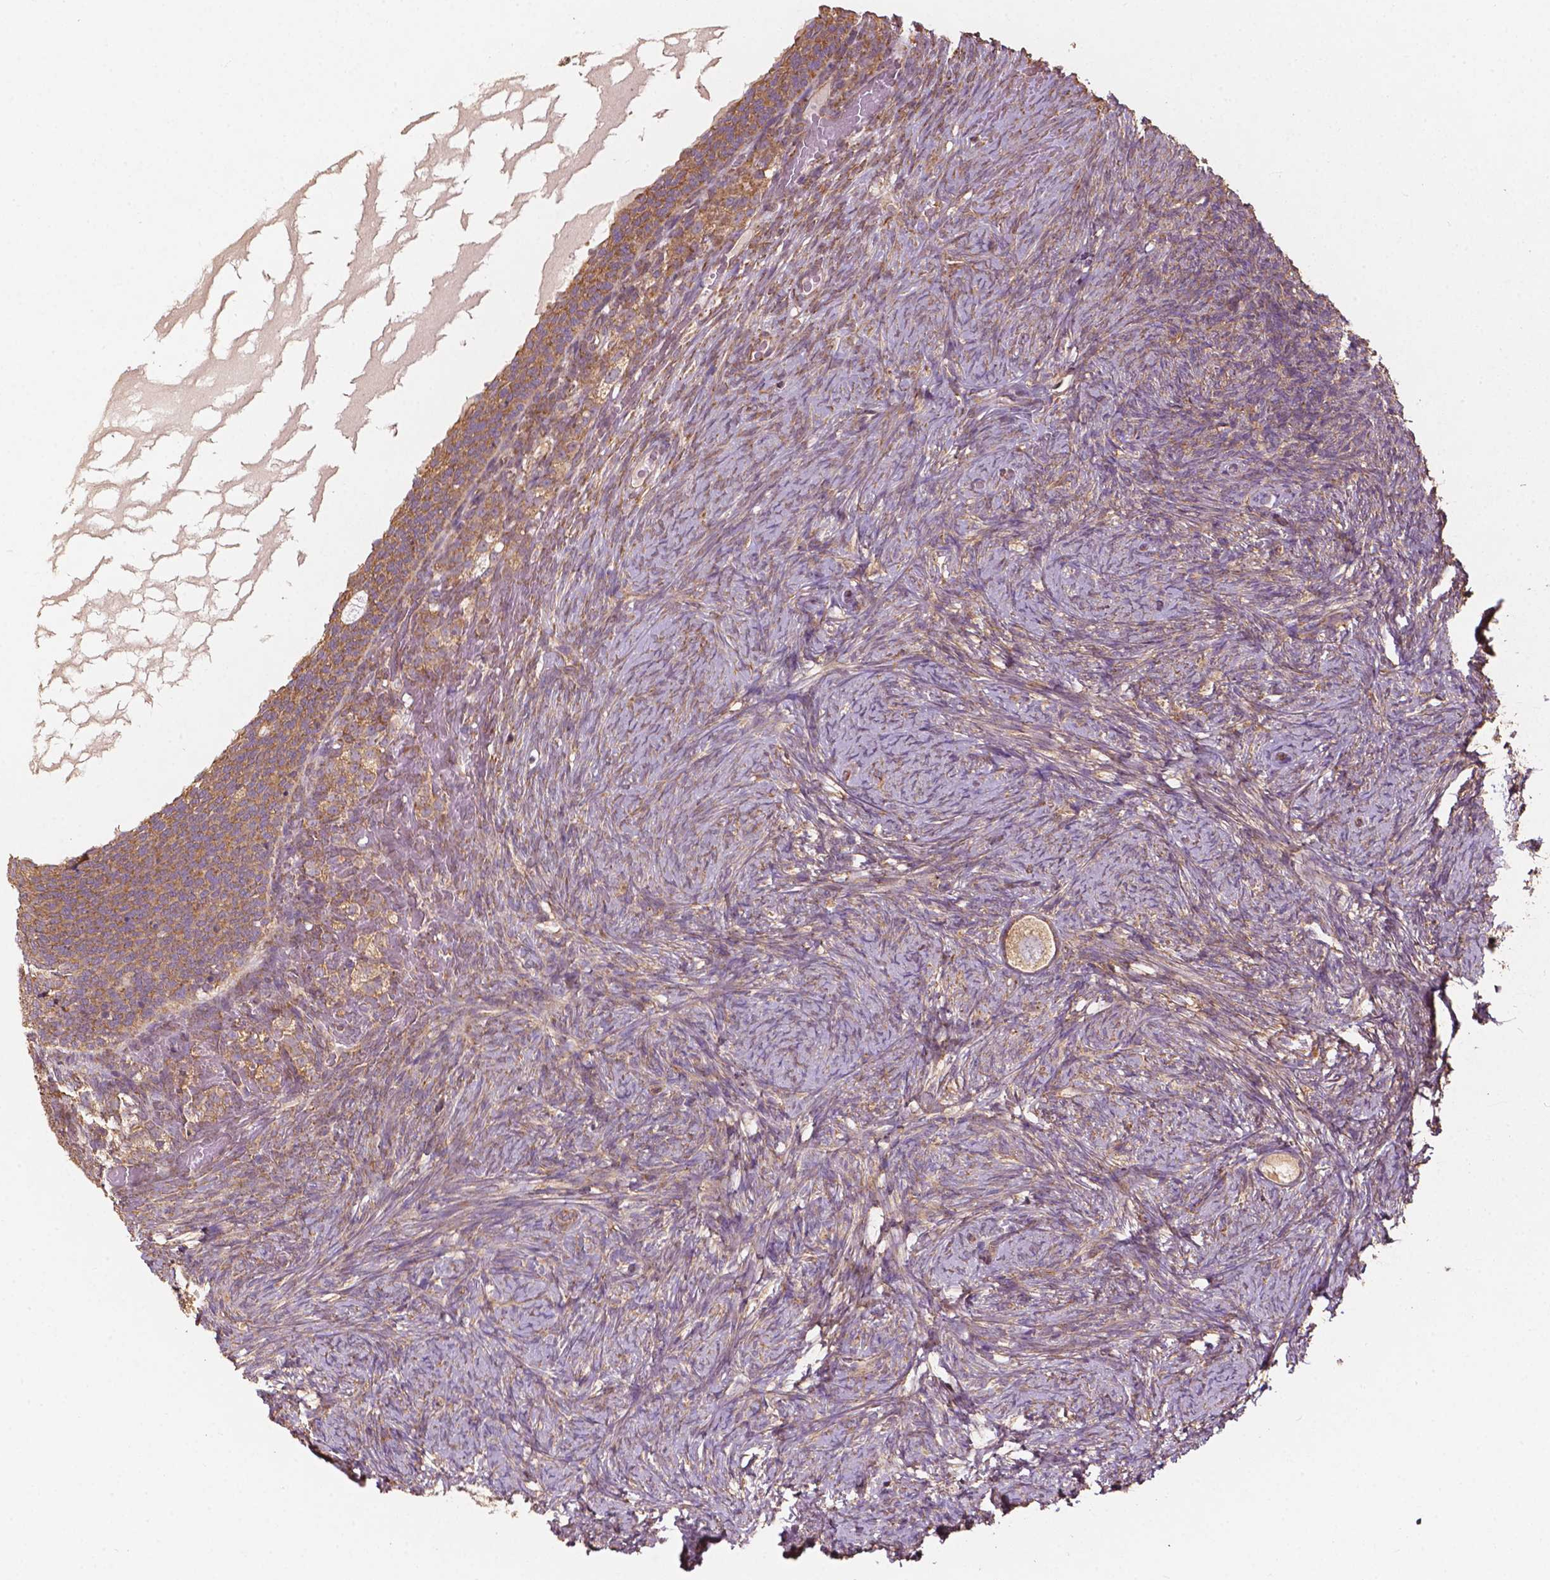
{"staining": {"intensity": "moderate", "quantity": "25%-75%", "location": "cytoplasmic/membranous"}, "tissue": "ovary", "cell_type": "Follicle cells", "image_type": "normal", "snomed": [{"axis": "morphology", "description": "Normal tissue, NOS"}, {"axis": "topography", "description": "Ovary"}], "caption": "IHC of unremarkable ovary exhibits medium levels of moderate cytoplasmic/membranous staining in about 25%-75% of follicle cells.", "gene": "G3BP1", "patient": {"sex": "female", "age": 34}}